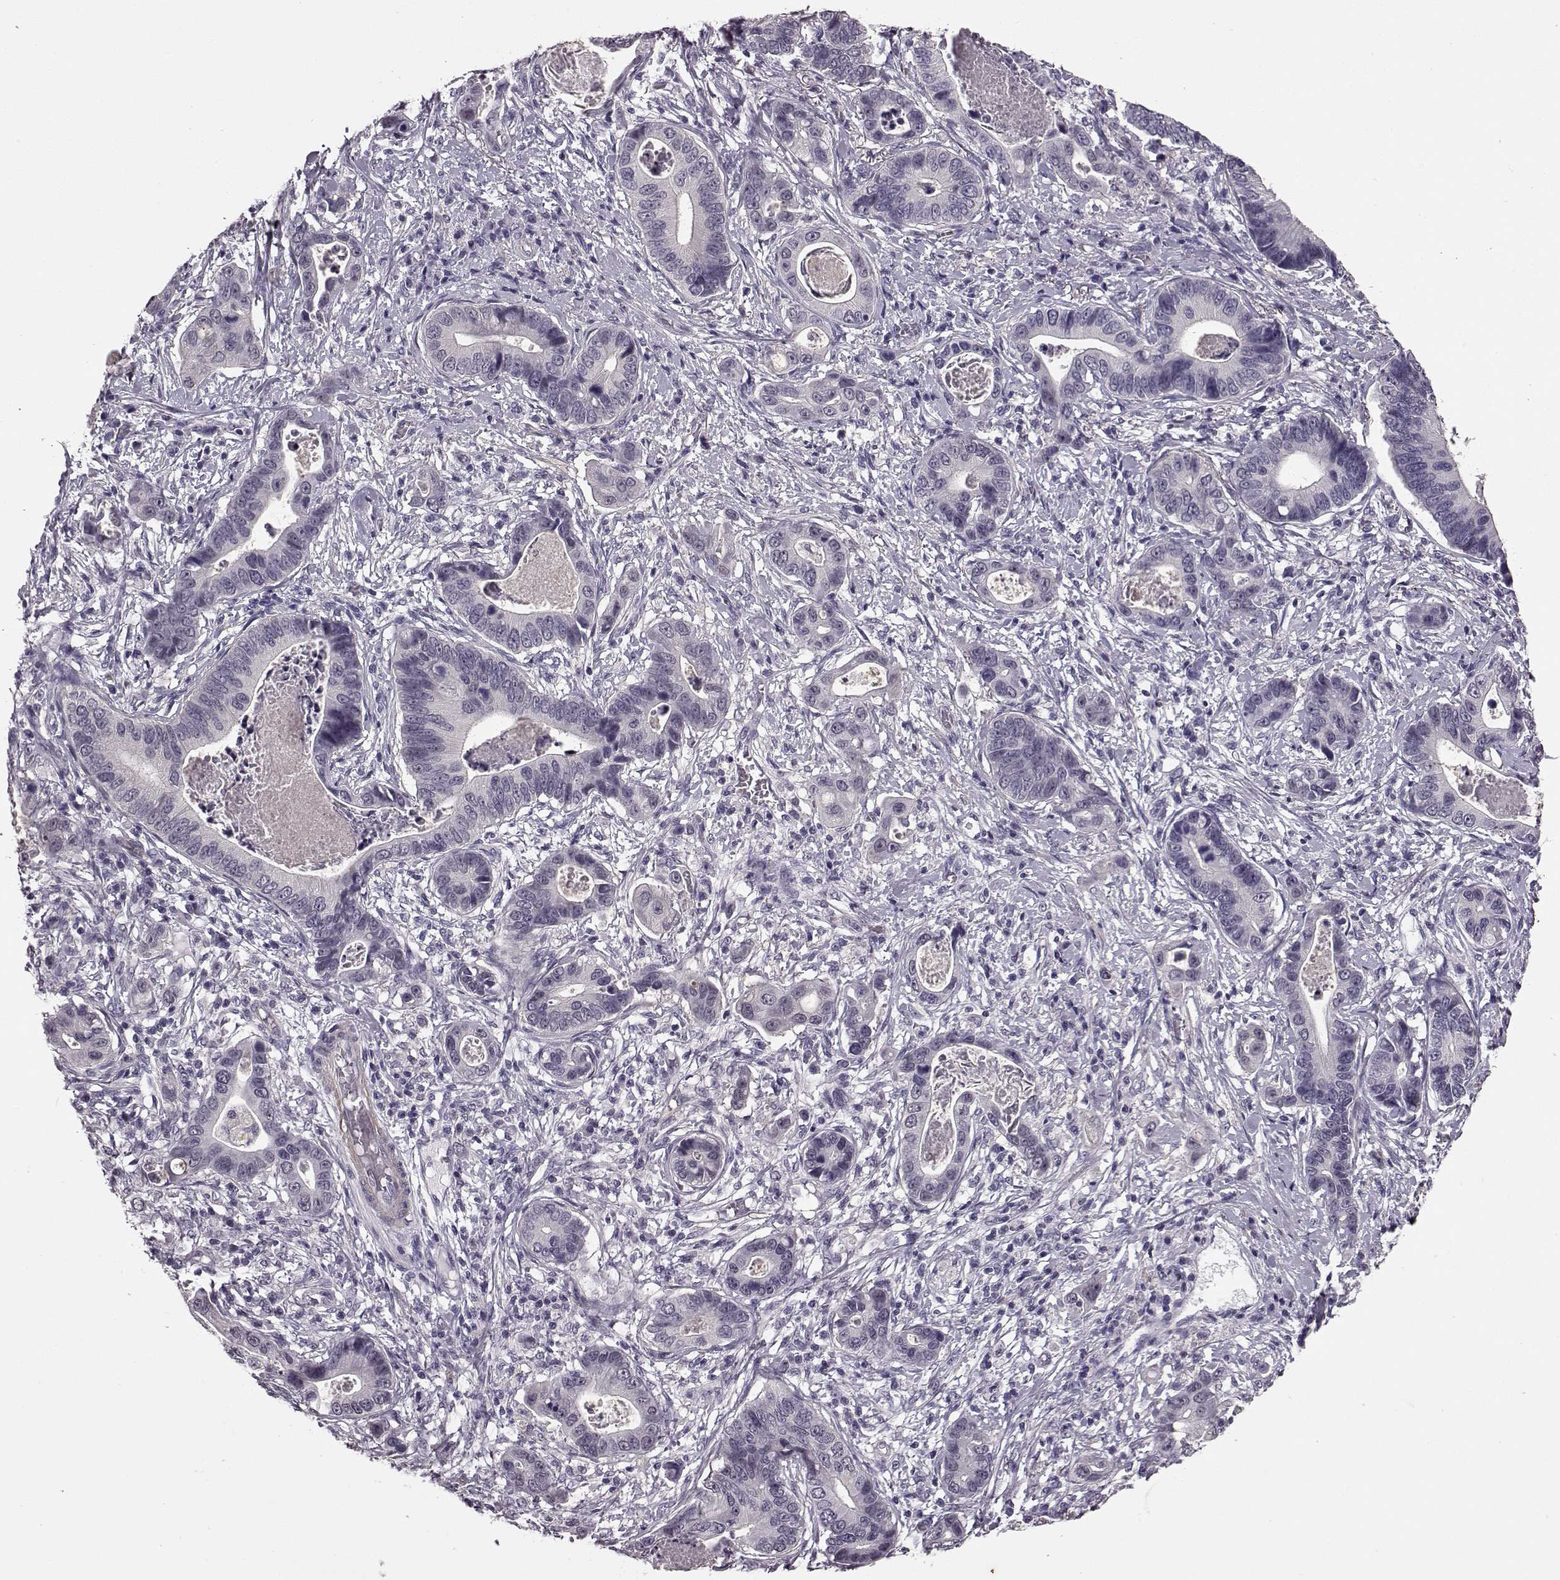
{"staining": {"intensity": "negative", "quantity": "none", "location": "none"}, "tissue": "stomach cancer", "cell_type": "Tumor cells", "image_type": "cancer", "snomed": [{"axis": "morphology", "description": "Adenocarcinoma, NOS"}, {"axis": "topography", "description": "Stomach"}], "caption": "Immunohistochemistry (IHC) photomicrograph of stomach cancer (adenocarcinoma) stained for a protein (brown), which demonstrates no positivity in tumor cells.", "gene": "SLCO3A1", "patient": {"sex": "male", "age": 84}}